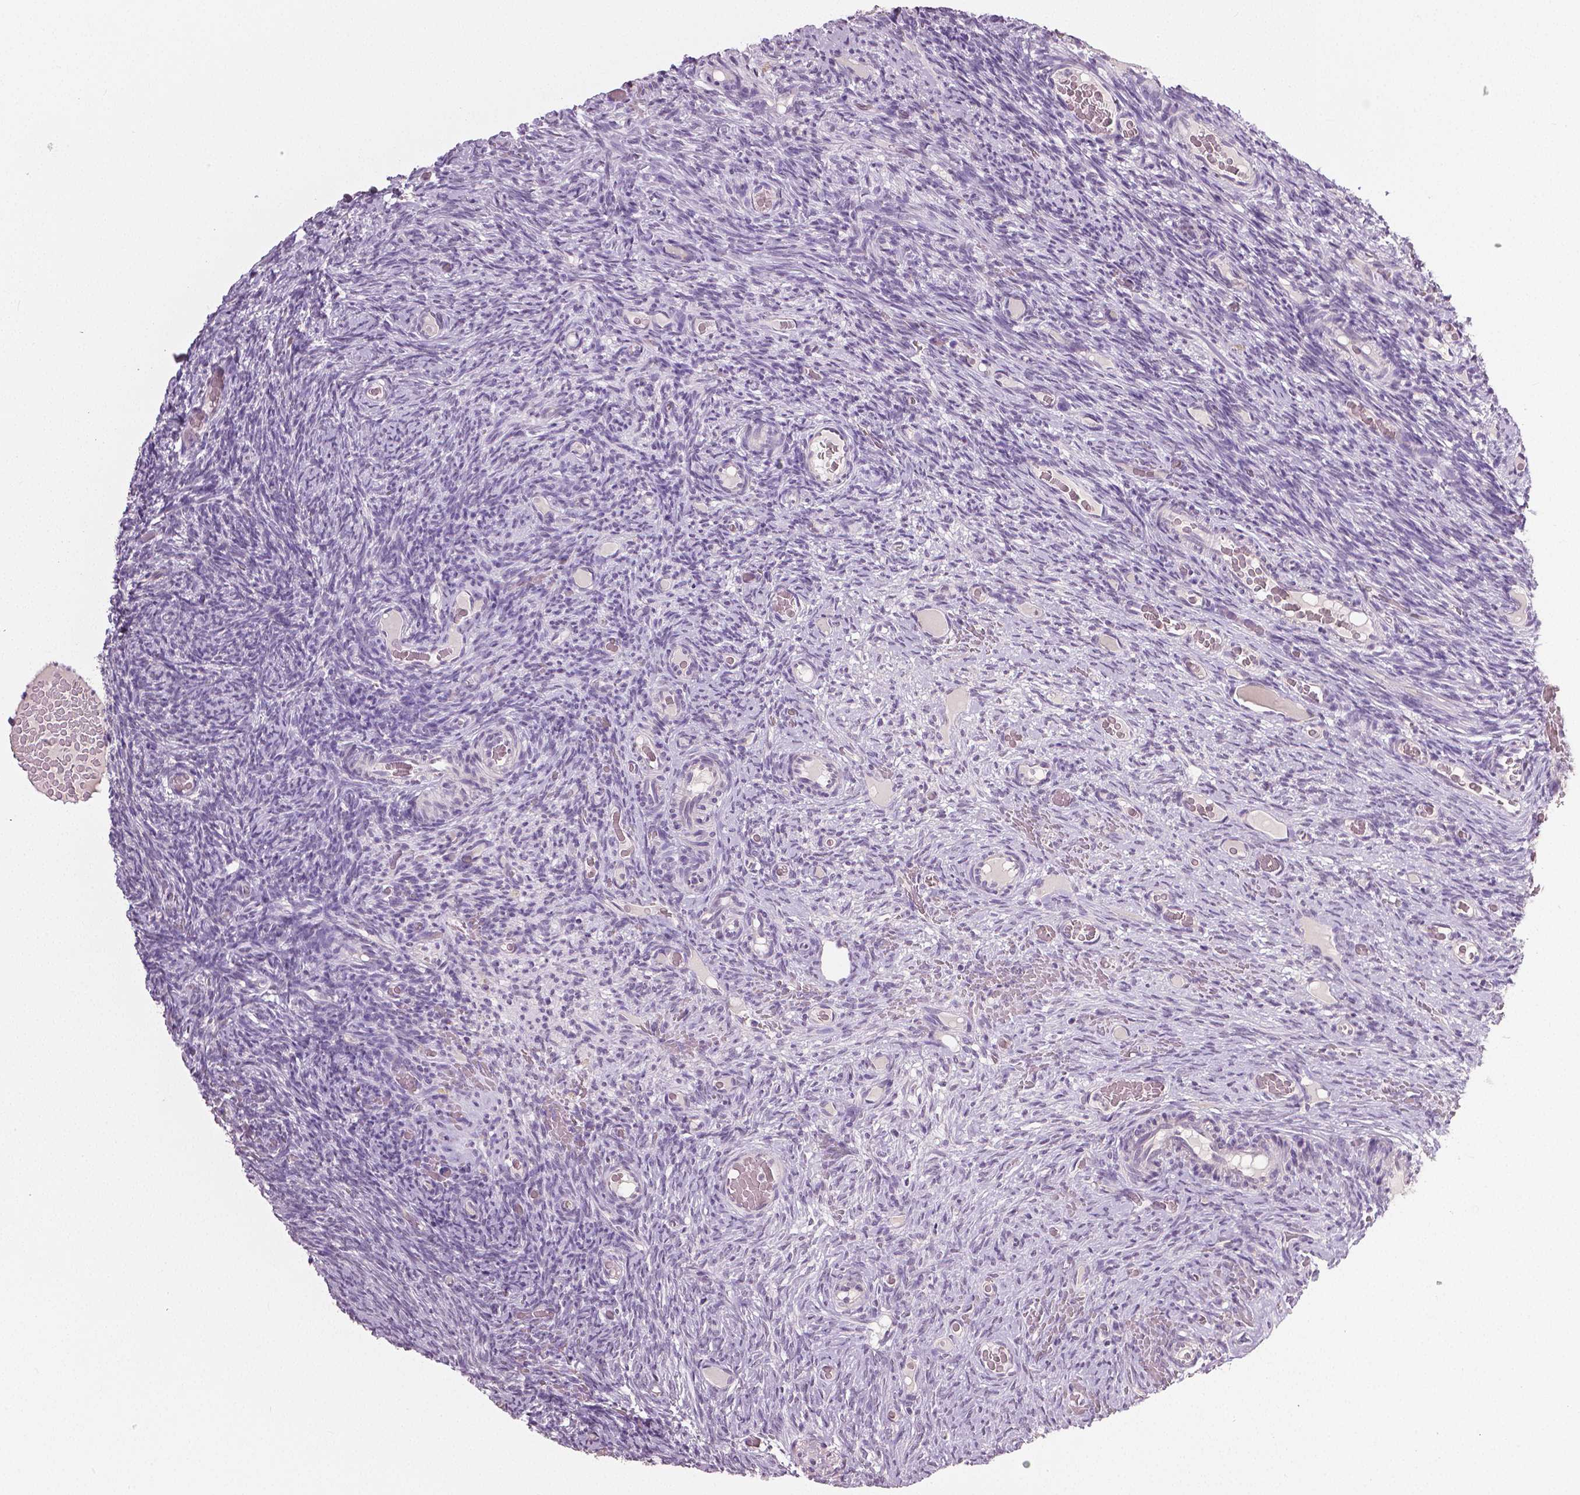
{"staining": {"intensity": "negative", "quantity": "none", "location": "none"}, "tissue": "ovary", "cell_type": "Follicle cells", "image_type": "normal", "snomed": [{"axis": "morphology", "description": "Normal tissue, NOS"}, {"axis": "topography", "description": "Ovary"}], "caption": "The immunohistochemistry photomicrograph has no significant positivity in follicle cells of ovary. The staining is performed using DAB brown chromogen with nuclei counter-stained in using hematoxylin.", "gene": "NECAB1", "patient": {"sex": "female", "age": 34}}